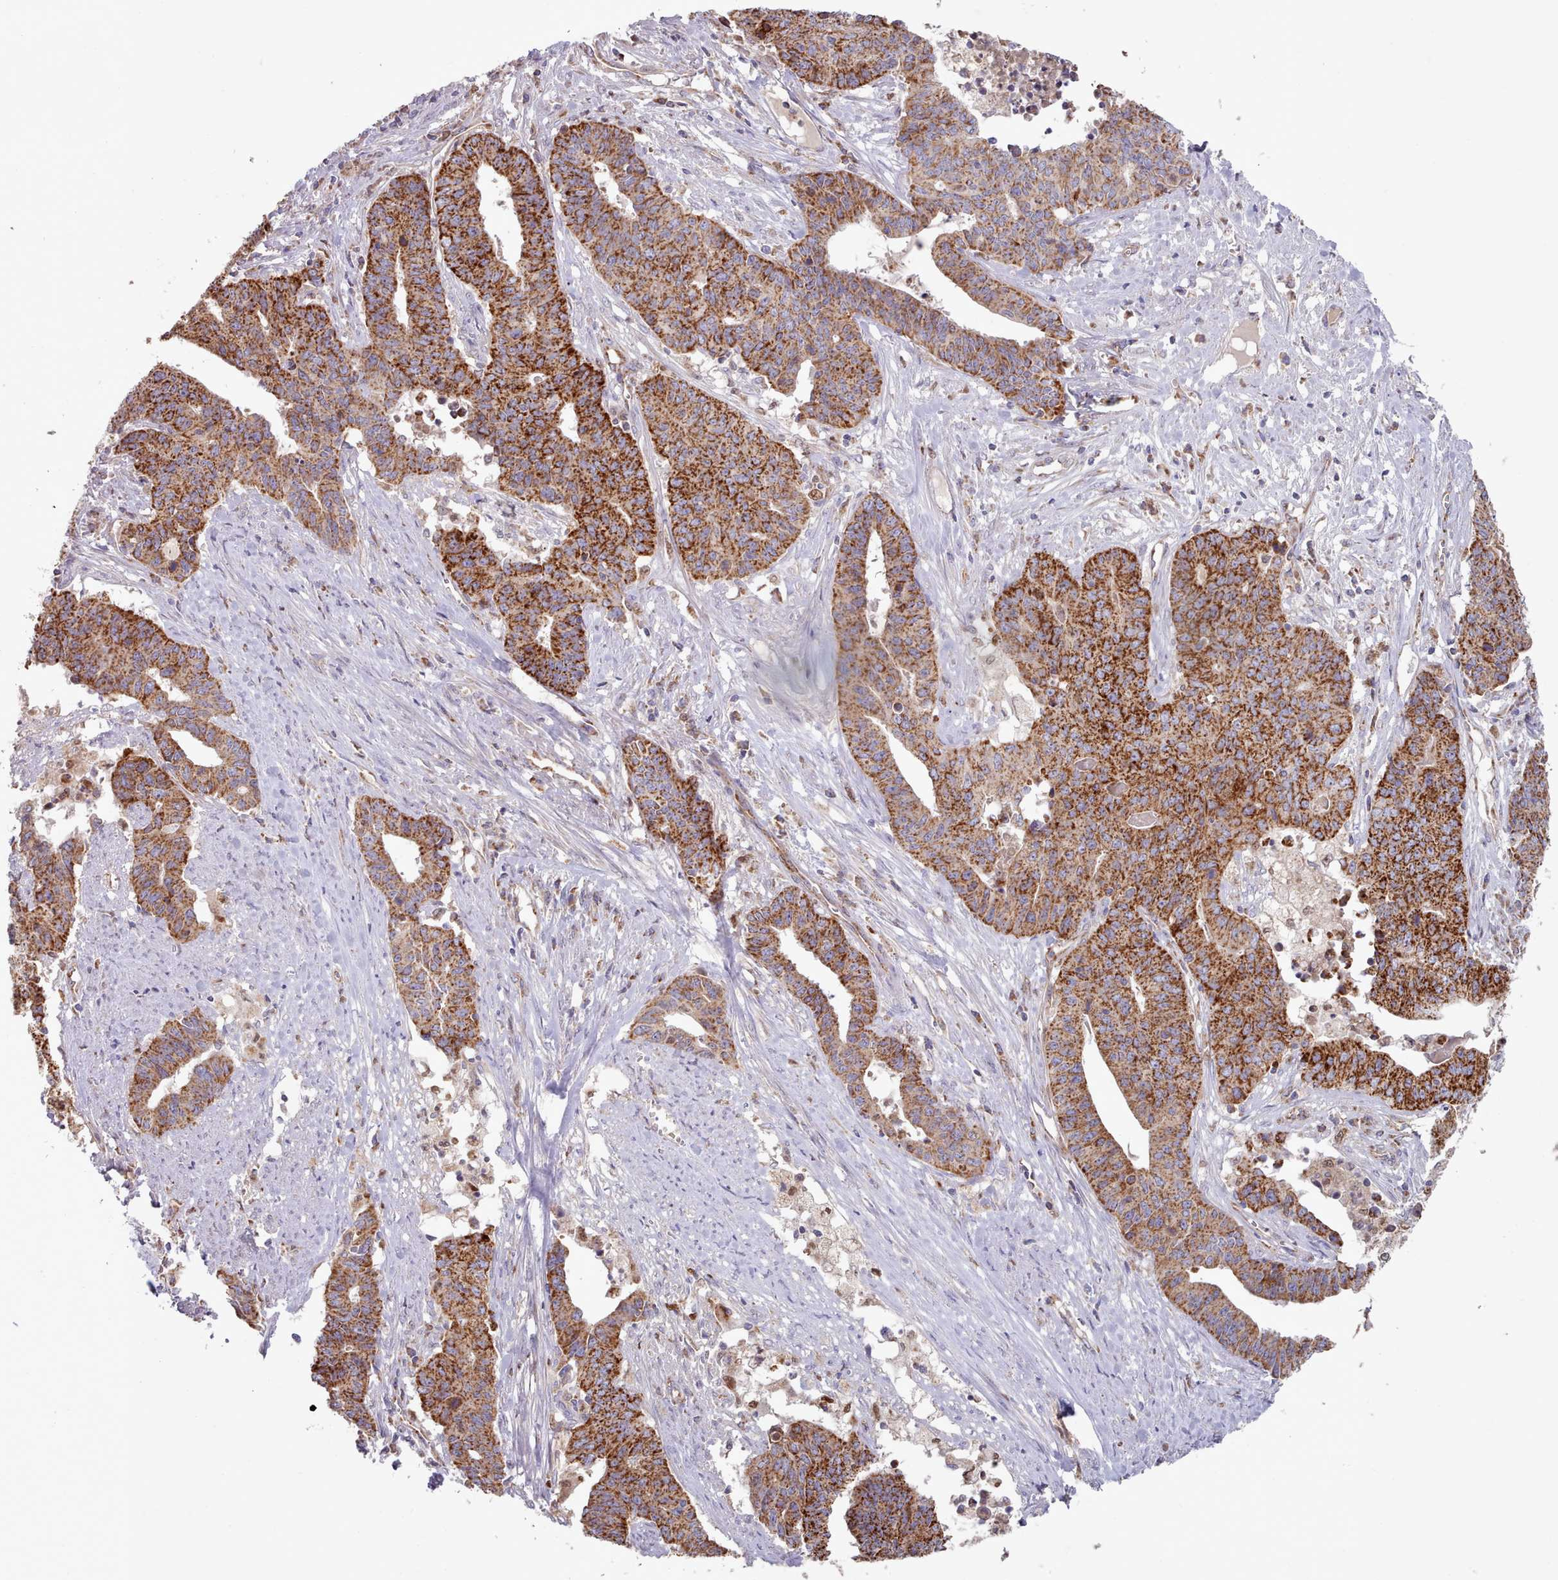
{"staining": {"intensity": "strong", "quantity": ">75%", "location": "cytoplasmic/membranous"}, "tissue": "endometrial cancer", "cell_type": "Tumor cells", "image_type": "cancer", "snomed": [{"axis": "morphology", "description": "Adenocarcinoma, NOS"}, {"axis": "topography", "description": "Endometrium"}], "caption": "Tumor cells display strong cytoplasmic/membranous positivity in about >75% of cells in adenocarcinoma (endometrial).", "gene": "HSDL2", "patient": {"sex": "female", "age": 59}}